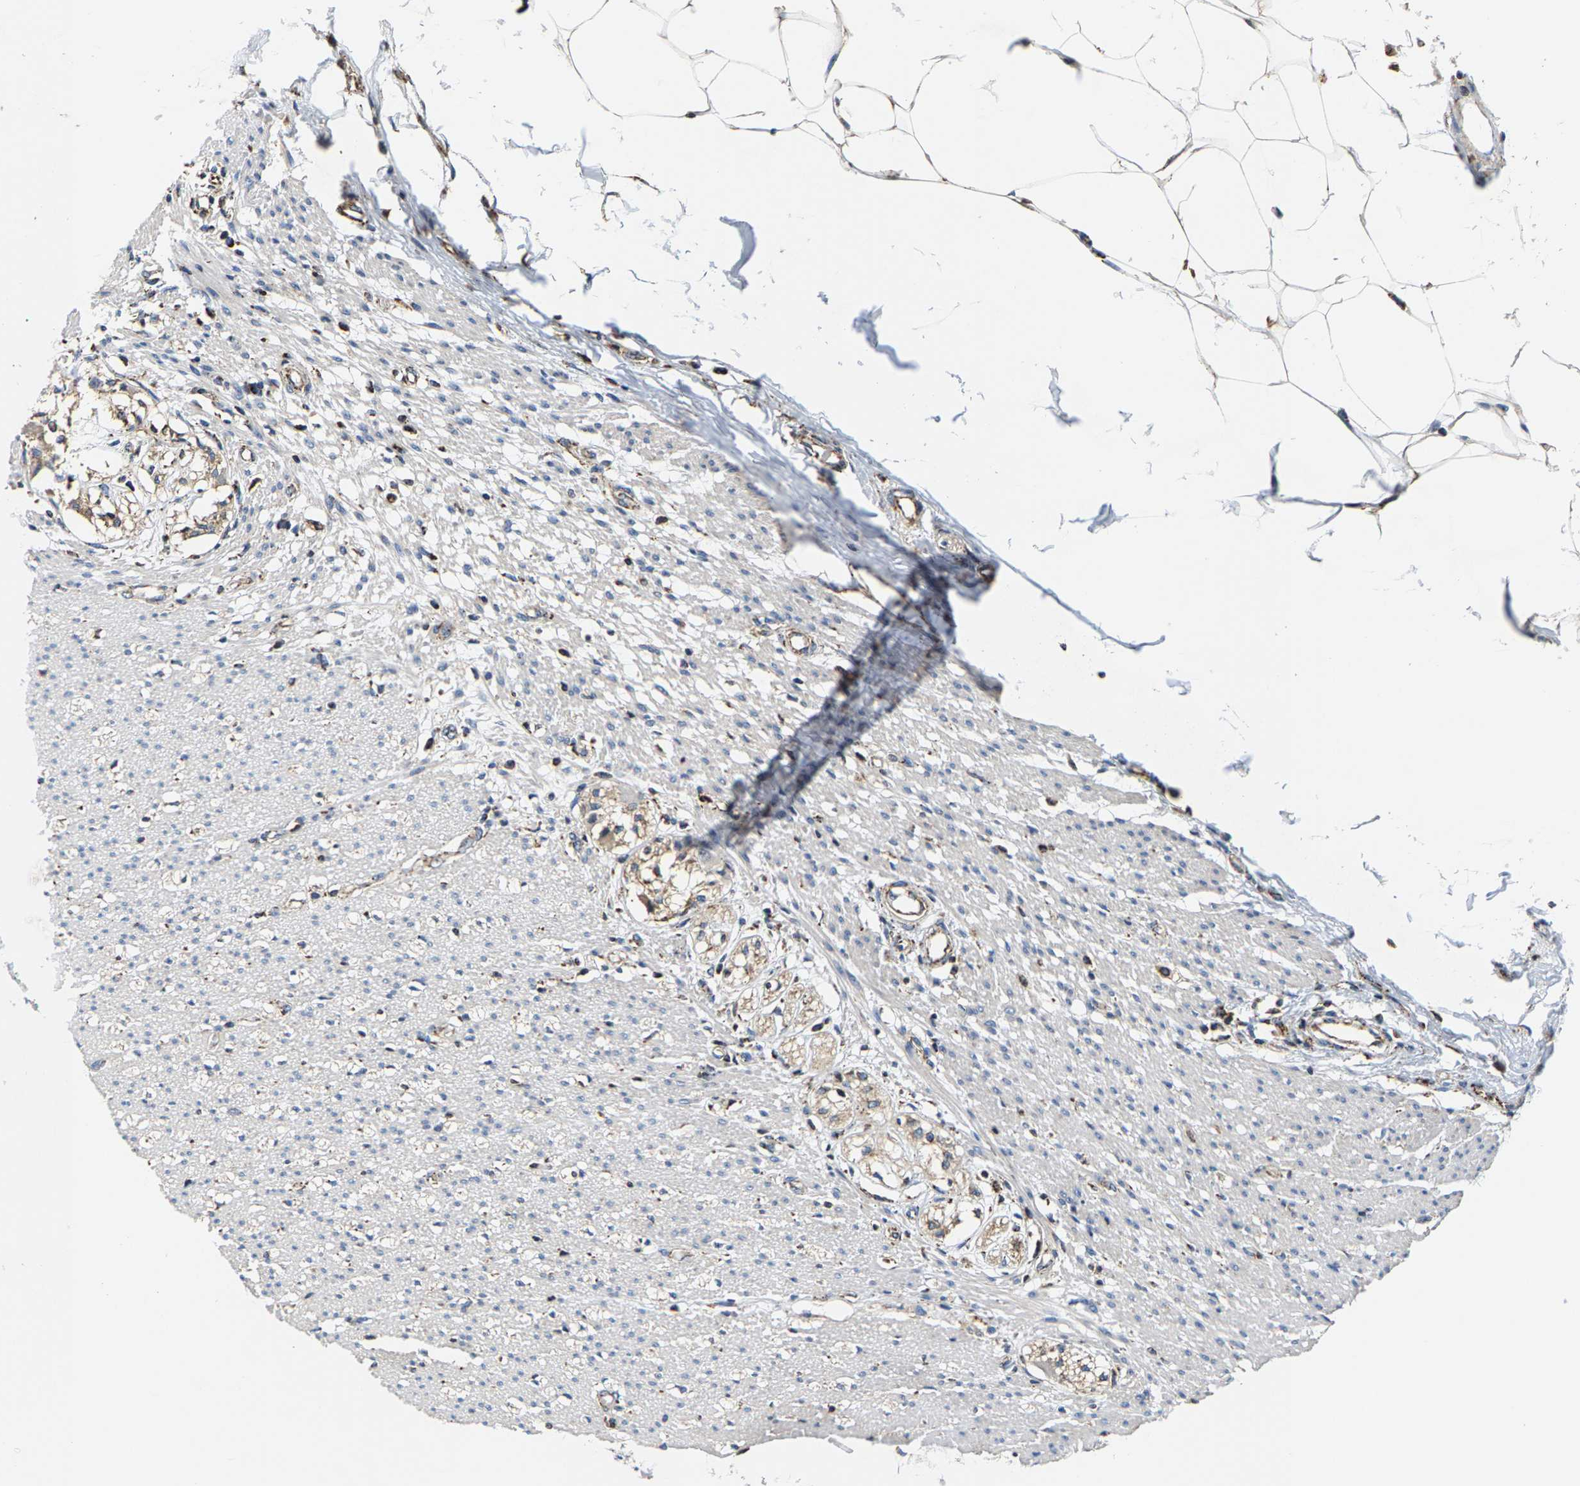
{"staining": {"intensity": "negative", "quantity": "none", "location": "none"}, "tissue": "smooth muscle", "cell_type": "Smooth muscle cells", "image_type": "normal", "snomed": [{"axis": "morphology", "description": "Normal tissue, NOS"}, {"axis": "morphology", "description": "Adenocarcinoma, NOS"}, {"axis": "topography", "description": "Colon"}, {"axis": "topography", "description": "Peripheral nerve tissue"}], "caption": "This is an immunohistochemistry (IHC) histopathology image of normal smooth muscle. There is no staining in smooth muscle cells.", "gene": "SHMT2", "patient": {"sex": "male", "age": 14}}